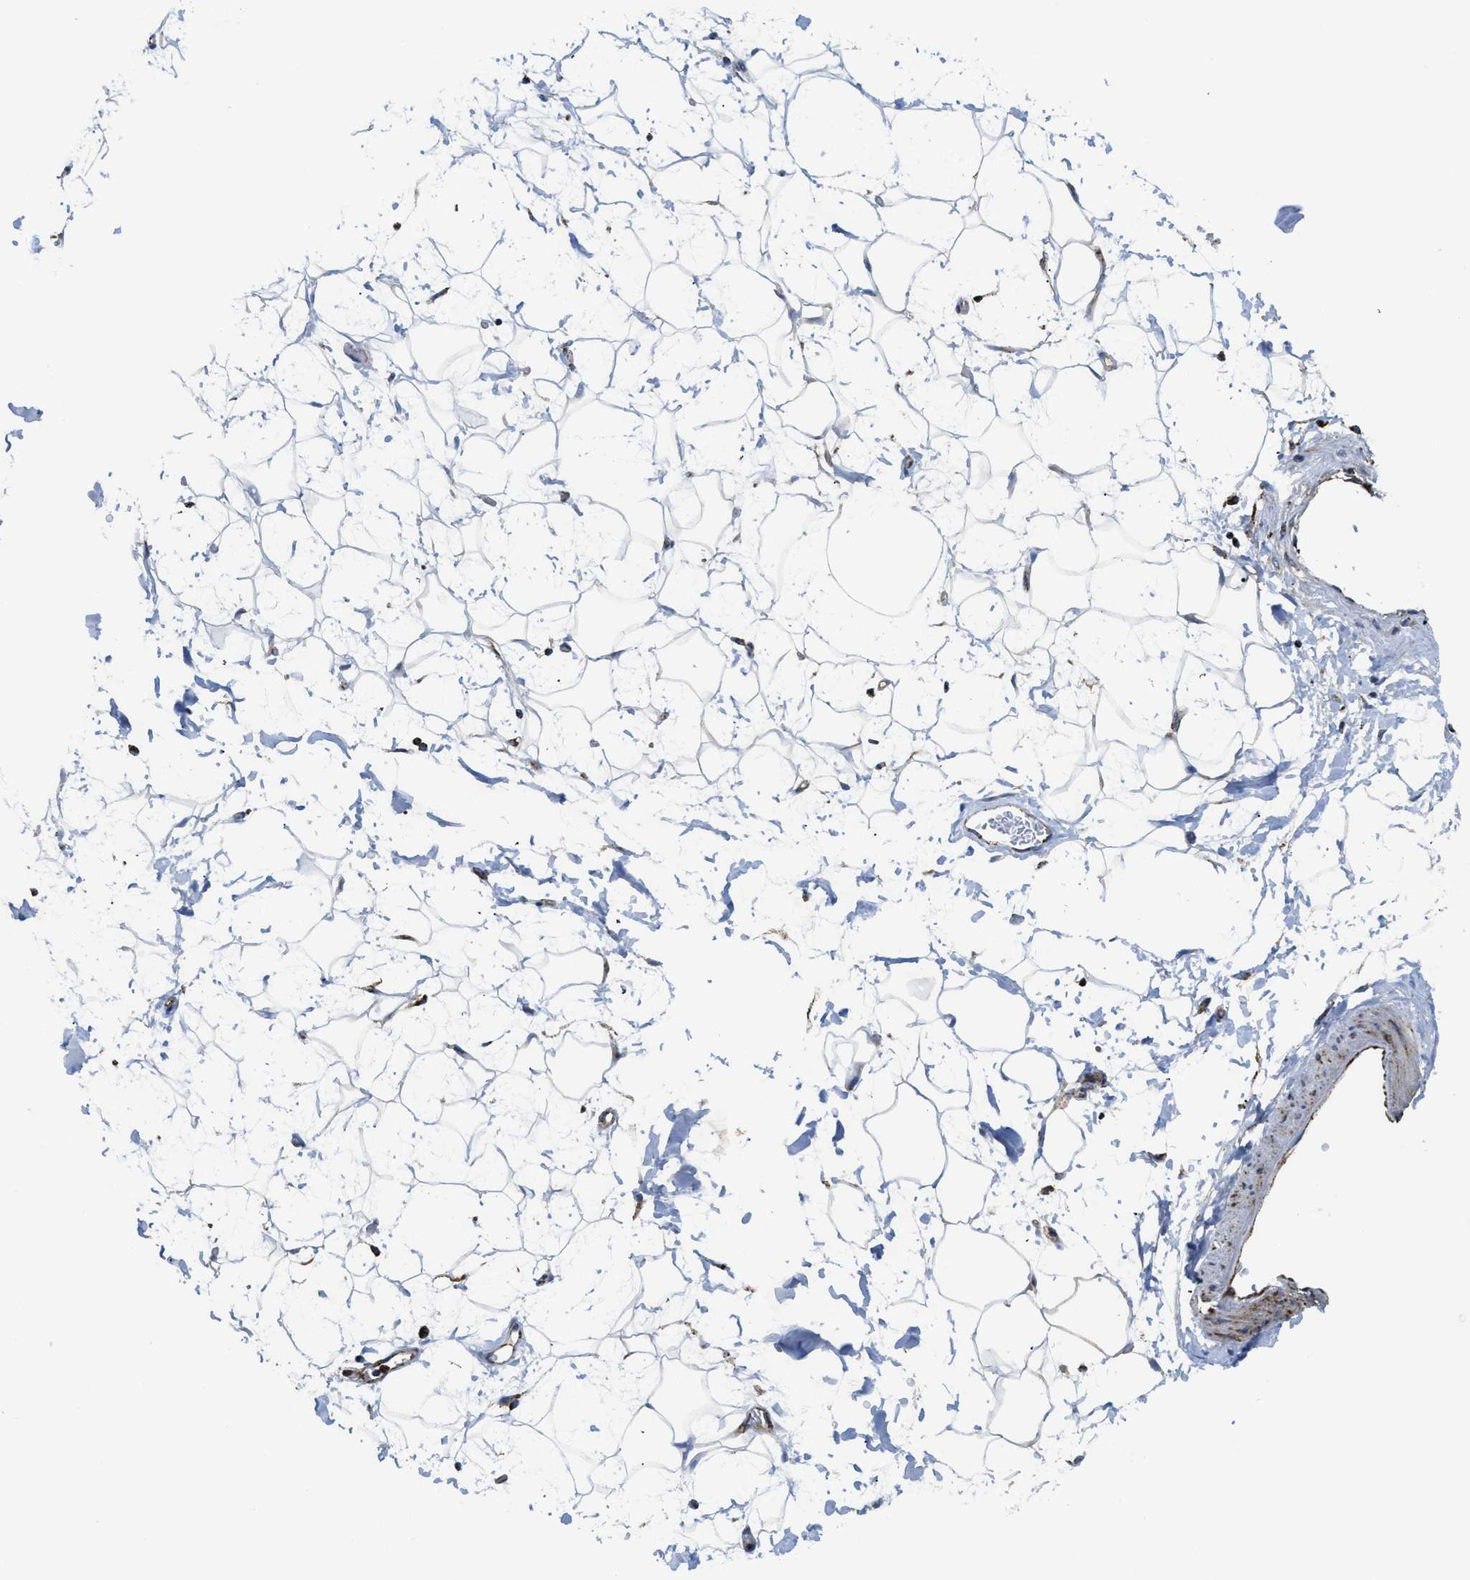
{"staining": {"intensity": "negative", "quantity": "none", "location": "none"}, "tissue": "adipose tissue", "cell_type": "Adipocytes", "image_type": "normal", "snomed": [{"axis": "morphology", "description": "Normal tissue, NOS"}, {"axis": "topography", "description": "Soft tissue"}], "caption": "Photomicrograph shows no significant protein expression in adipocytes of benign adipose tissue.", "gene": "SQOR", "patient": {"sex": "male", "age": 72}}